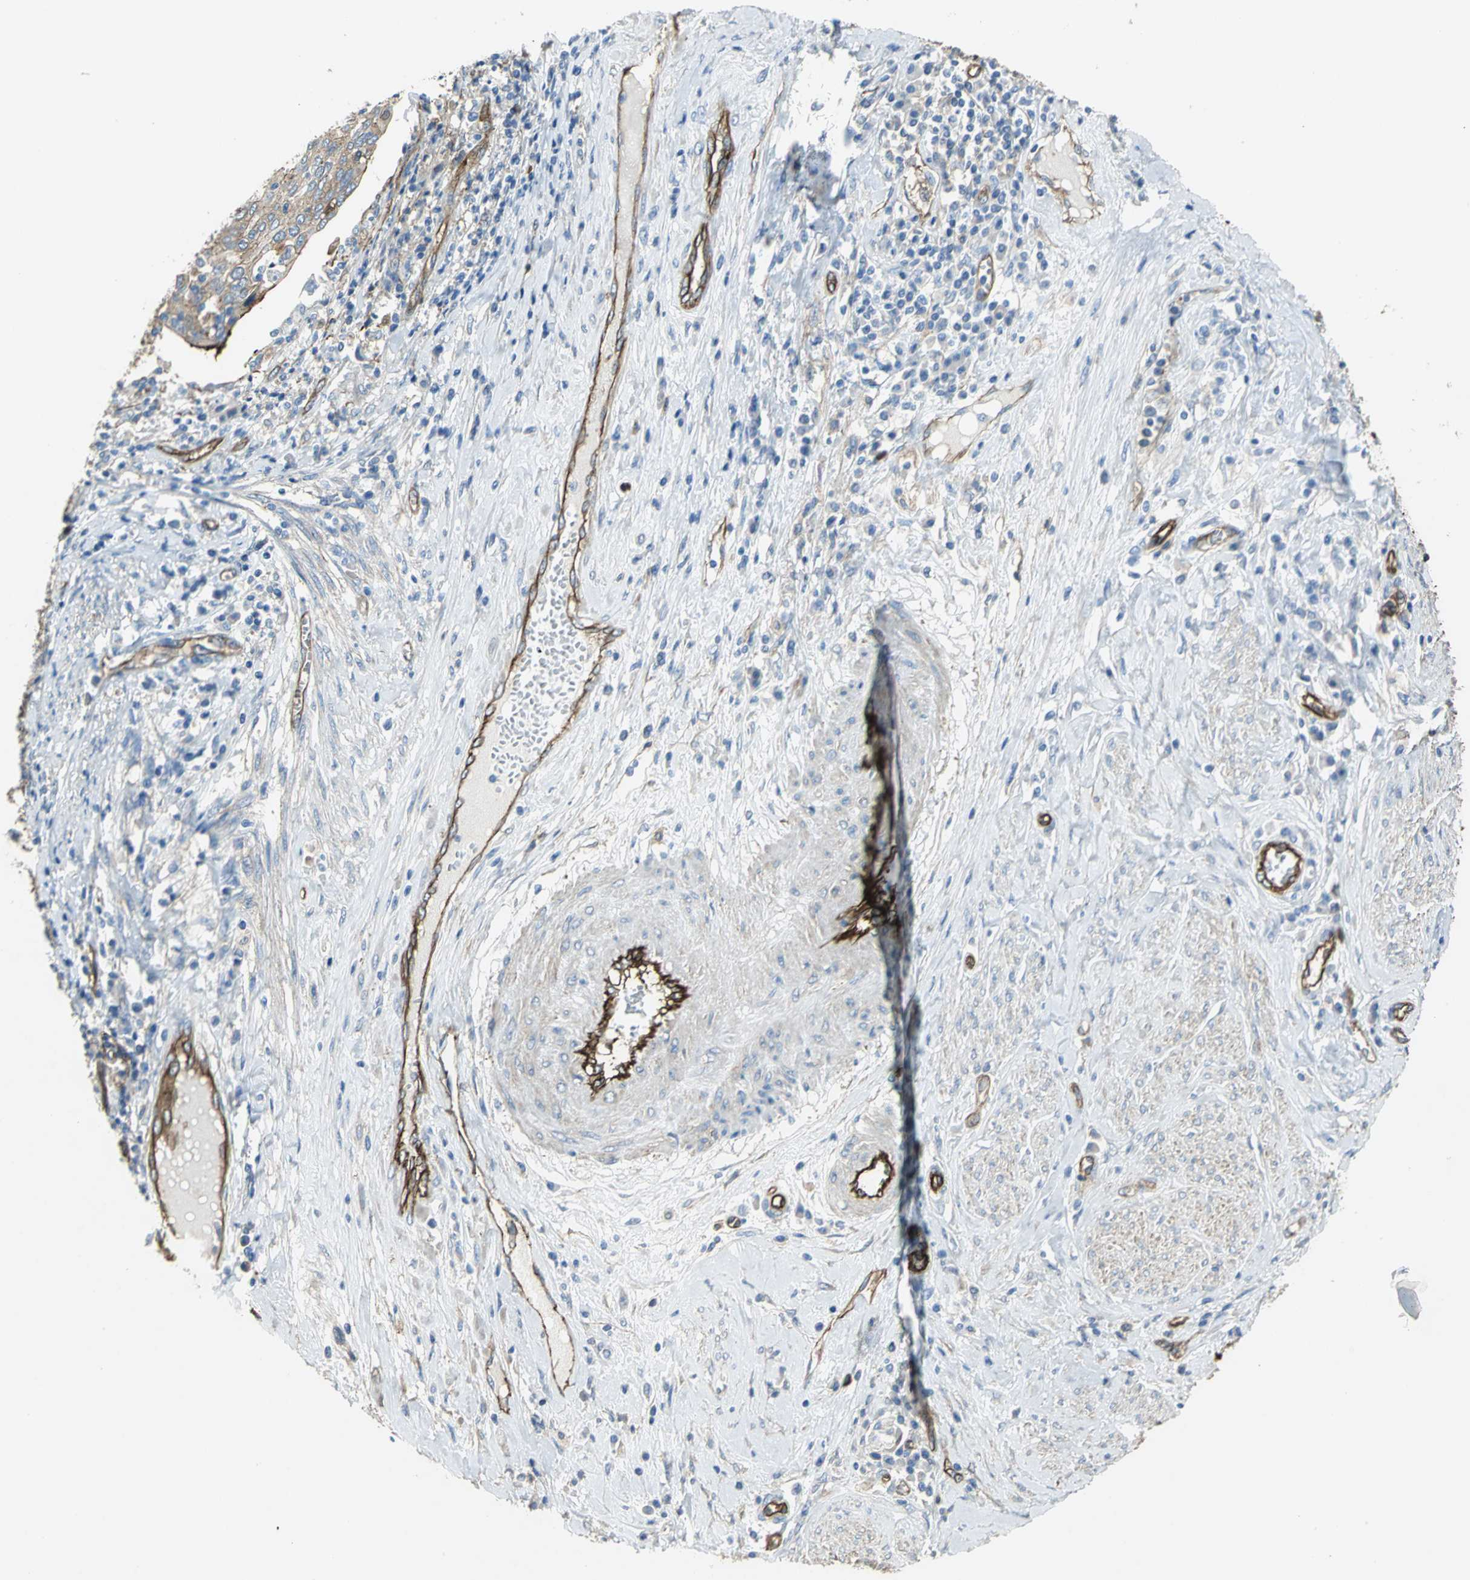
{"staining": {"intensity": "moderate", "quantity": ">75%", "location": "cytoplasmic/membranous"}, "tissue": "cervical cancer", "cell_type": "Tumor cells", "image_type": "cancer", "snomed": [{"axis": "morphology", "description": "Squamous cell carcinoma, NOS"}, {"axis": "topography", "description": "Cervix"}], "caption": "This is an image of immunohistochemistry staining of squamous cell carcinoma (cervical), which shows moderate positivity in the cytoplasmic/membranous of tumor cells.", "gene": "FLNB", "patient": {"sex": "female", "age": 40}}